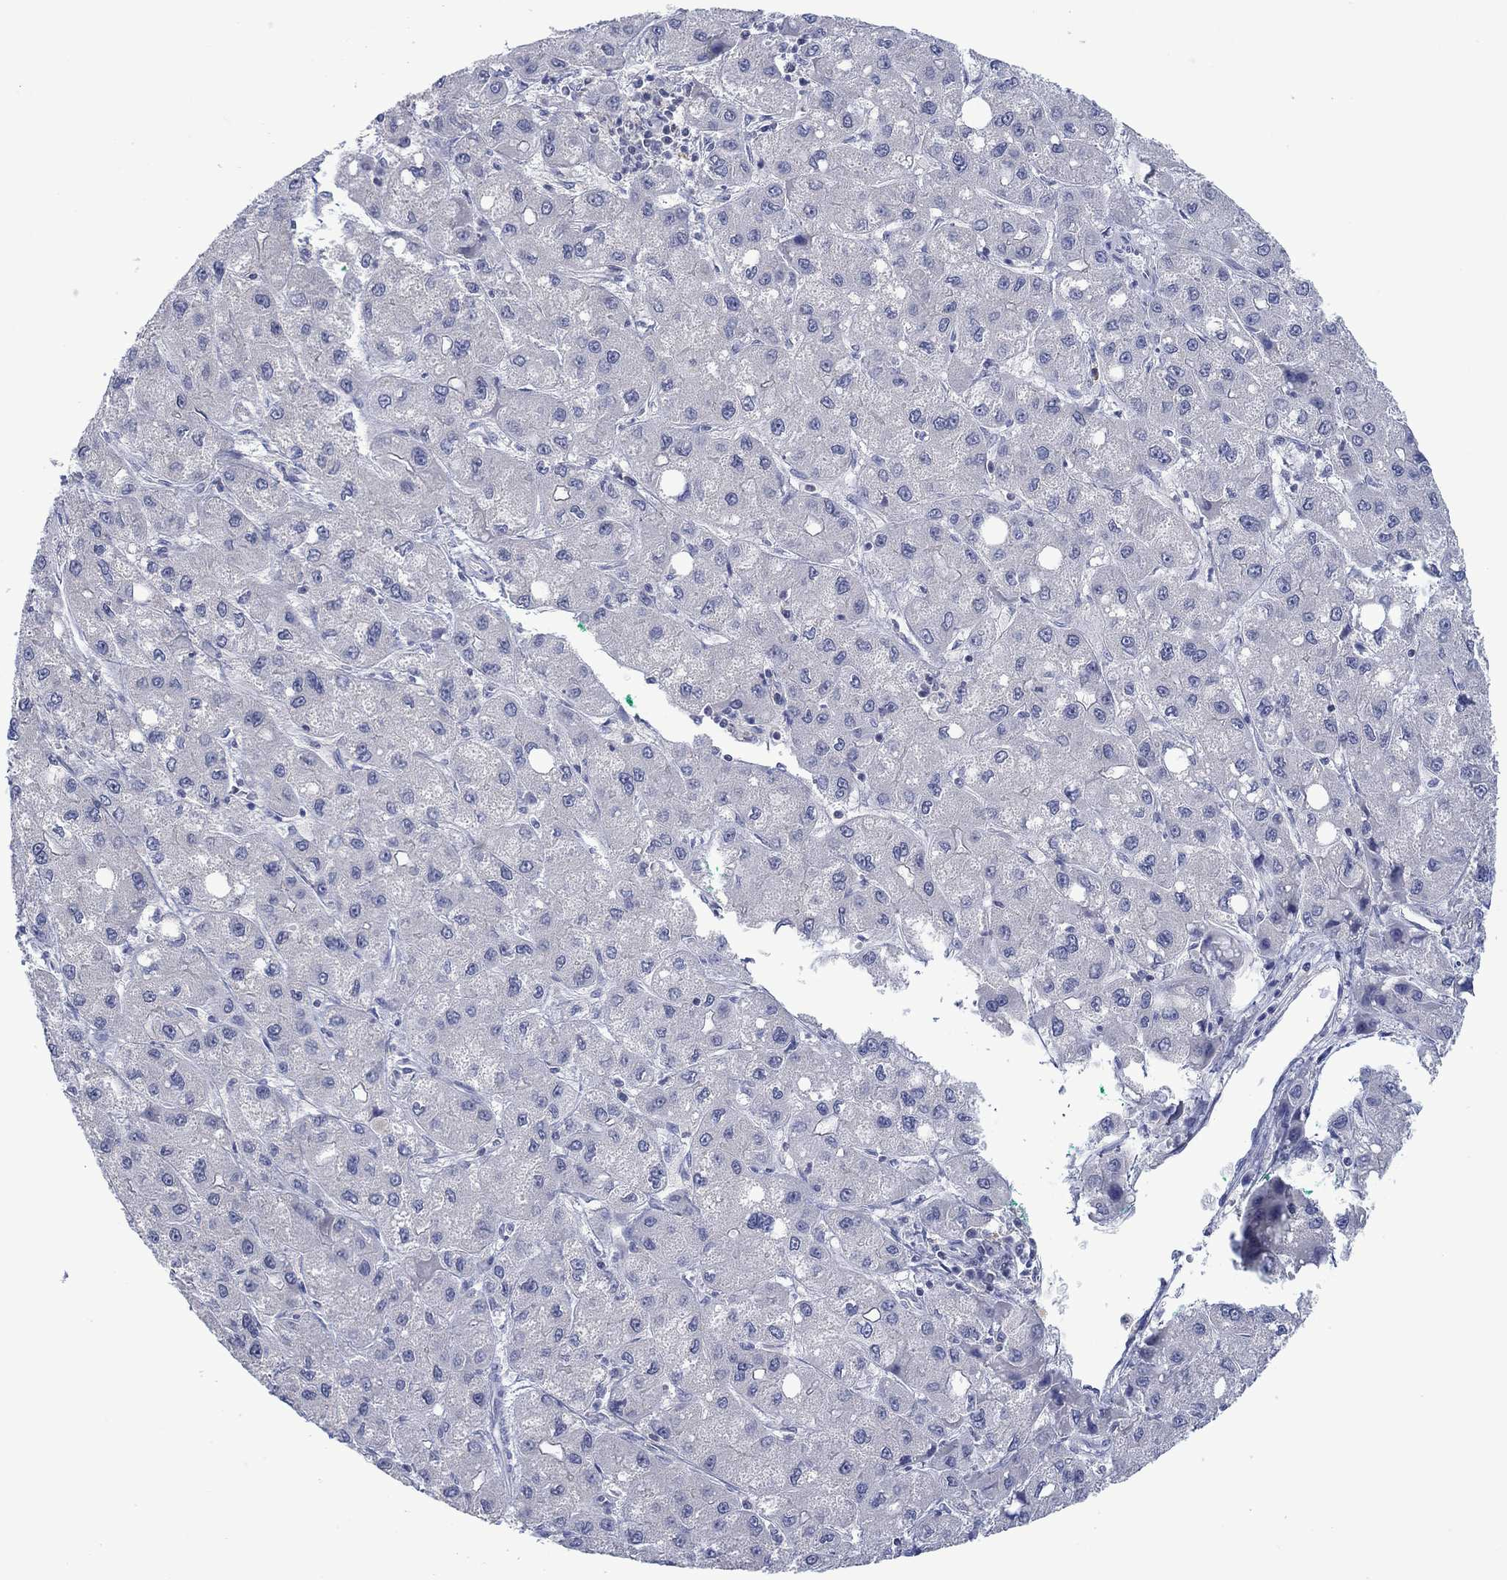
{"staining": {"intensity": "negative", "quantity": "none", "location": "none"}, "tissue": "liver cancer", "cell_type": "Tumor cells", "image_type": "cancer", "snomed": [{"axis": "morphology", "description": "Carcinoma, Hepatocellular, NOS"}, {"axis": "topography", "description": "Liver"}], "caption": "The photomicrograph demonstrates no staining of tumor cells in liver cancer (hepatocellular carcinoma).", "gene": "FER1L6", "patient": {"sex": "male", "age": 73}}